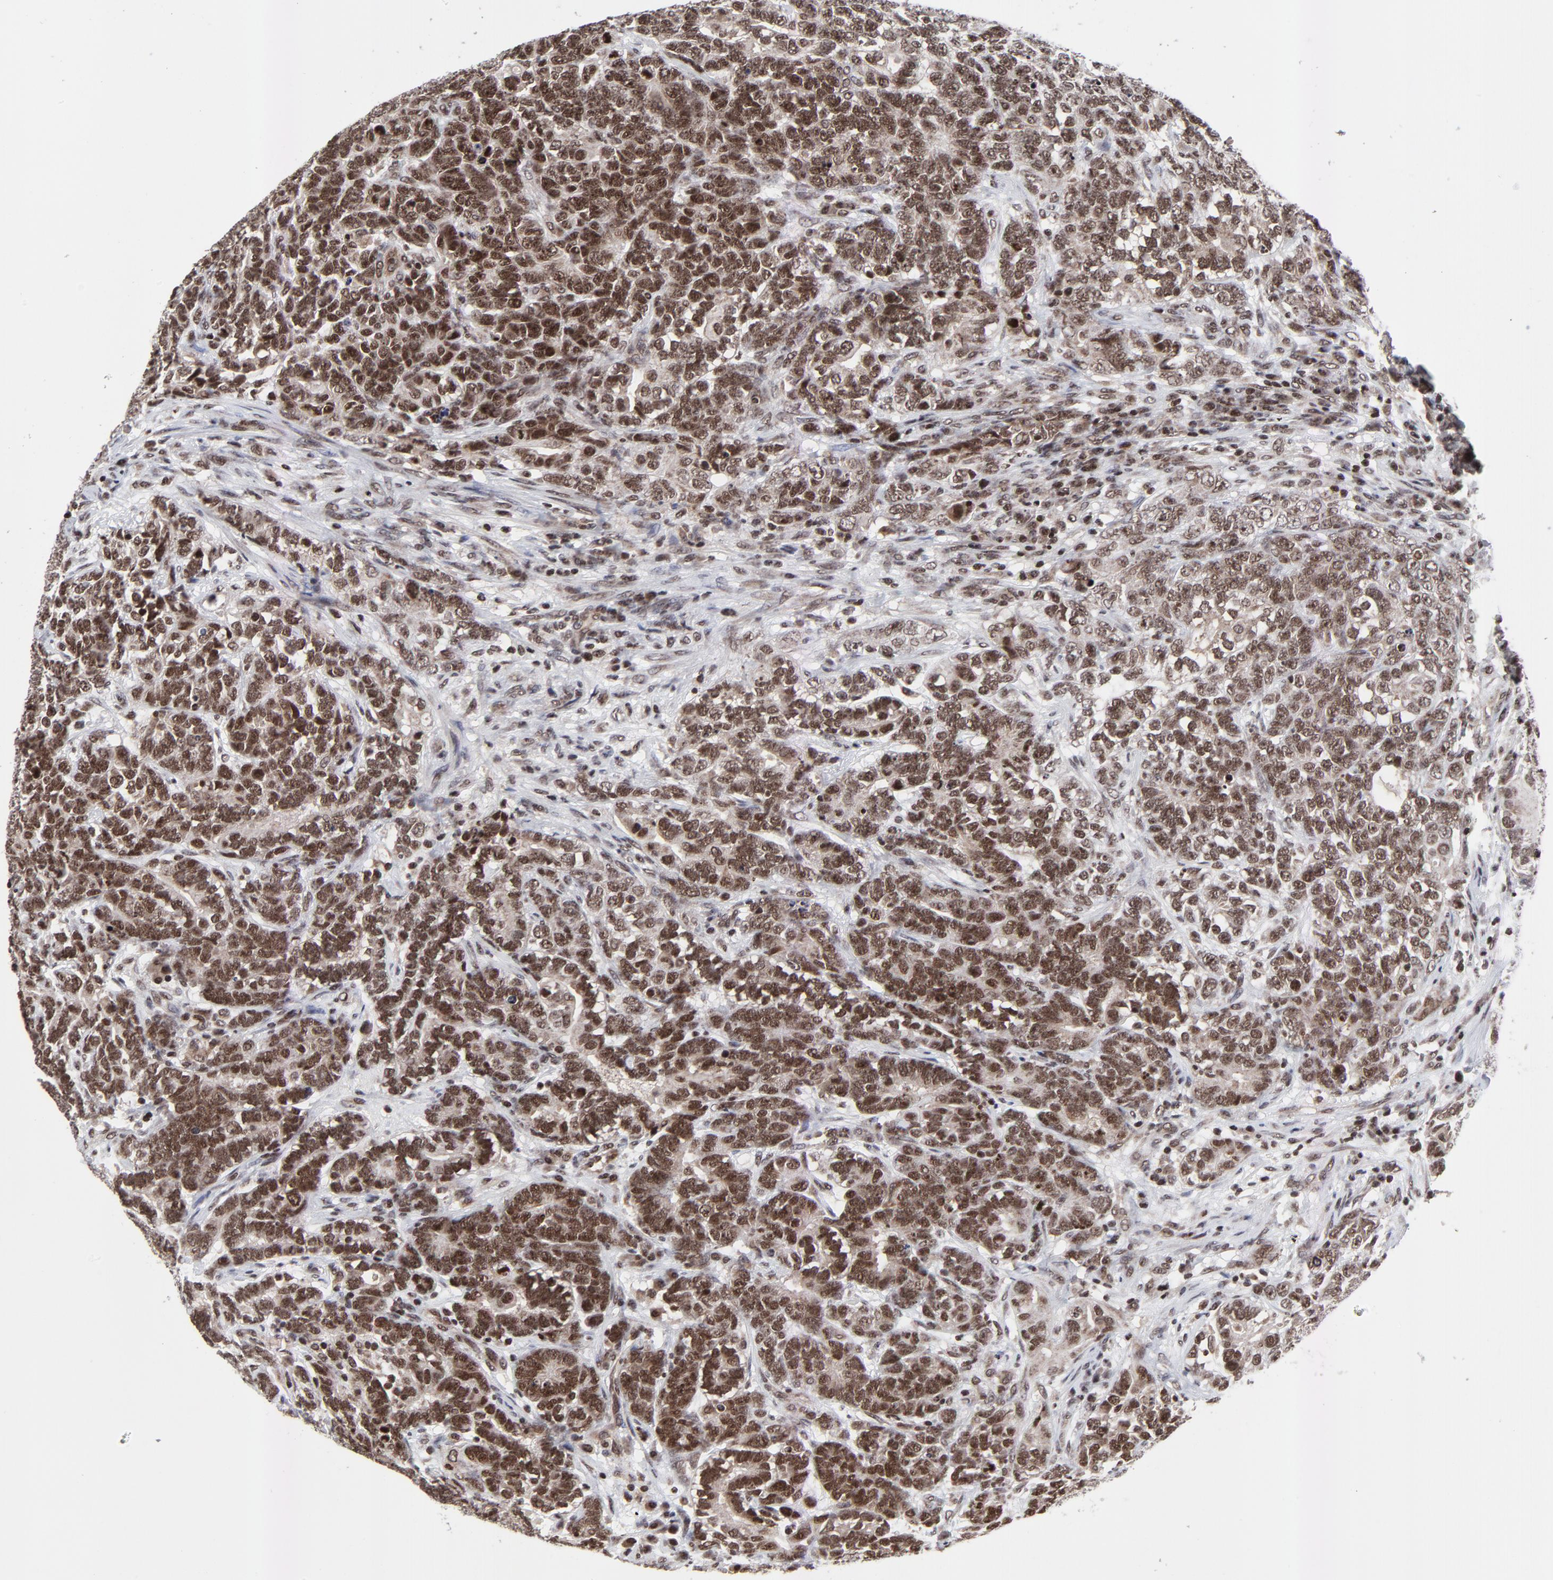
{"staining": {"intensity": "strong", "quantity": ">75%", "location": "cytoplasmic/membranous,nuclear"}, "tissue": "testis cancer", "cell_type": "Tumor cells", "image_type": "cancer", "snomed": [{"axis": "morphology", "description": "Carcinoma, Embryonal, NOS"}, {"axis": "topography", "description": "Testis"}], "caption": "A histopathology image of embryonal carcinoma (testis) stained for a protein shows strong cytoplasmic/membranous and nuclear brown staining in tumor cells.", "gene": "ZNF777", "patient": {"sex": "male", "age": 26}}